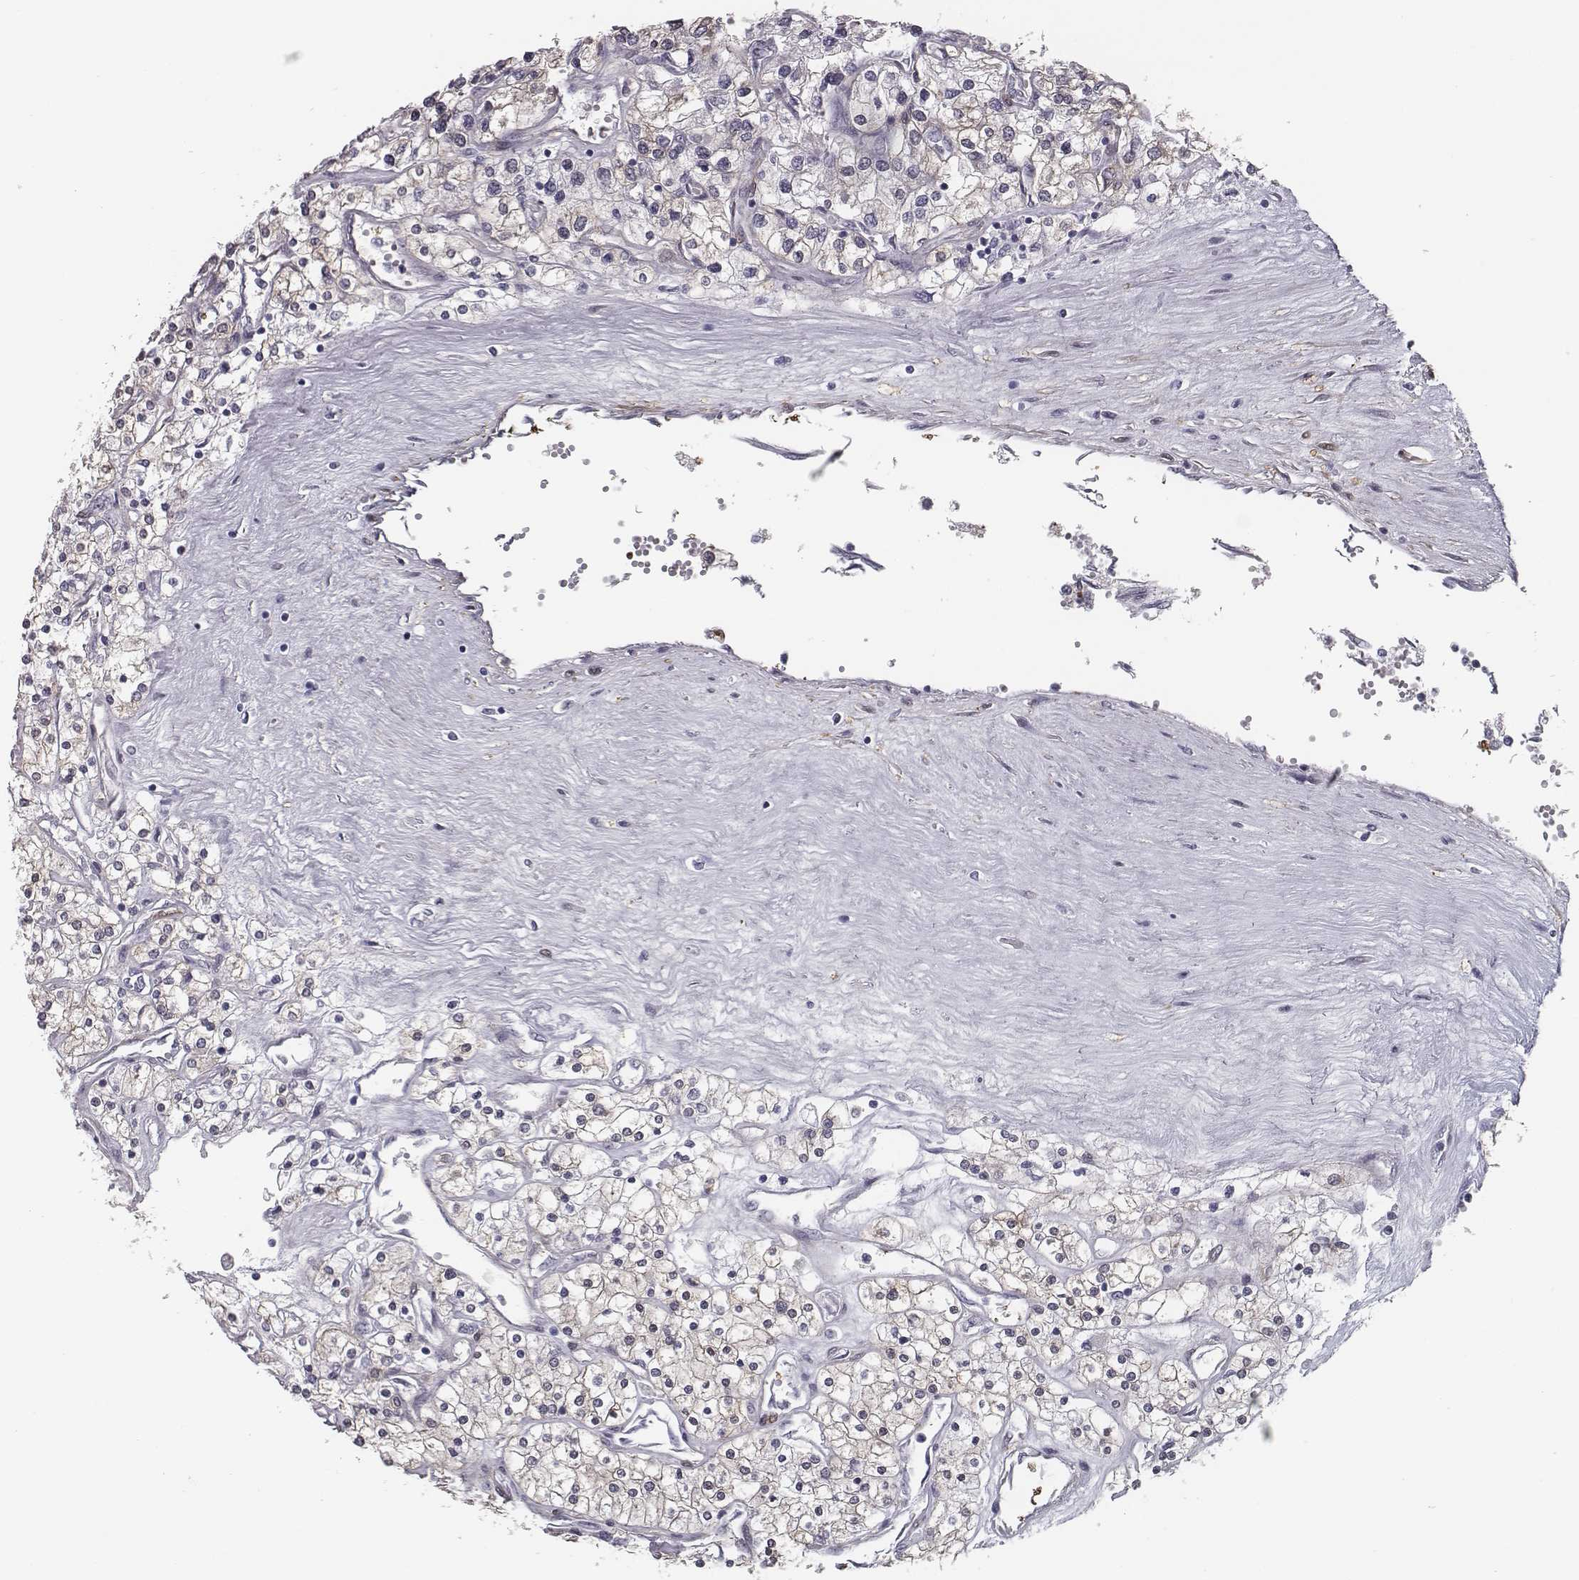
{"staining": {"intensity": "negative", "quantity": "none", "location": "none"}, "tissue": "renal cancer", "cell_type": "Tumor cells", "image_type": "cancer", "snomed": [{"axis": "morphology", "description": "Adenocarcinoma, NOS"}, {"axis": "topography", "description": "Kidney"}], "caption": "The image reveals no staining of tumor cells in renal adenocarcinoma.", "gene": "ISYNA1", "patient": {"sex": "male", "age": 80}}